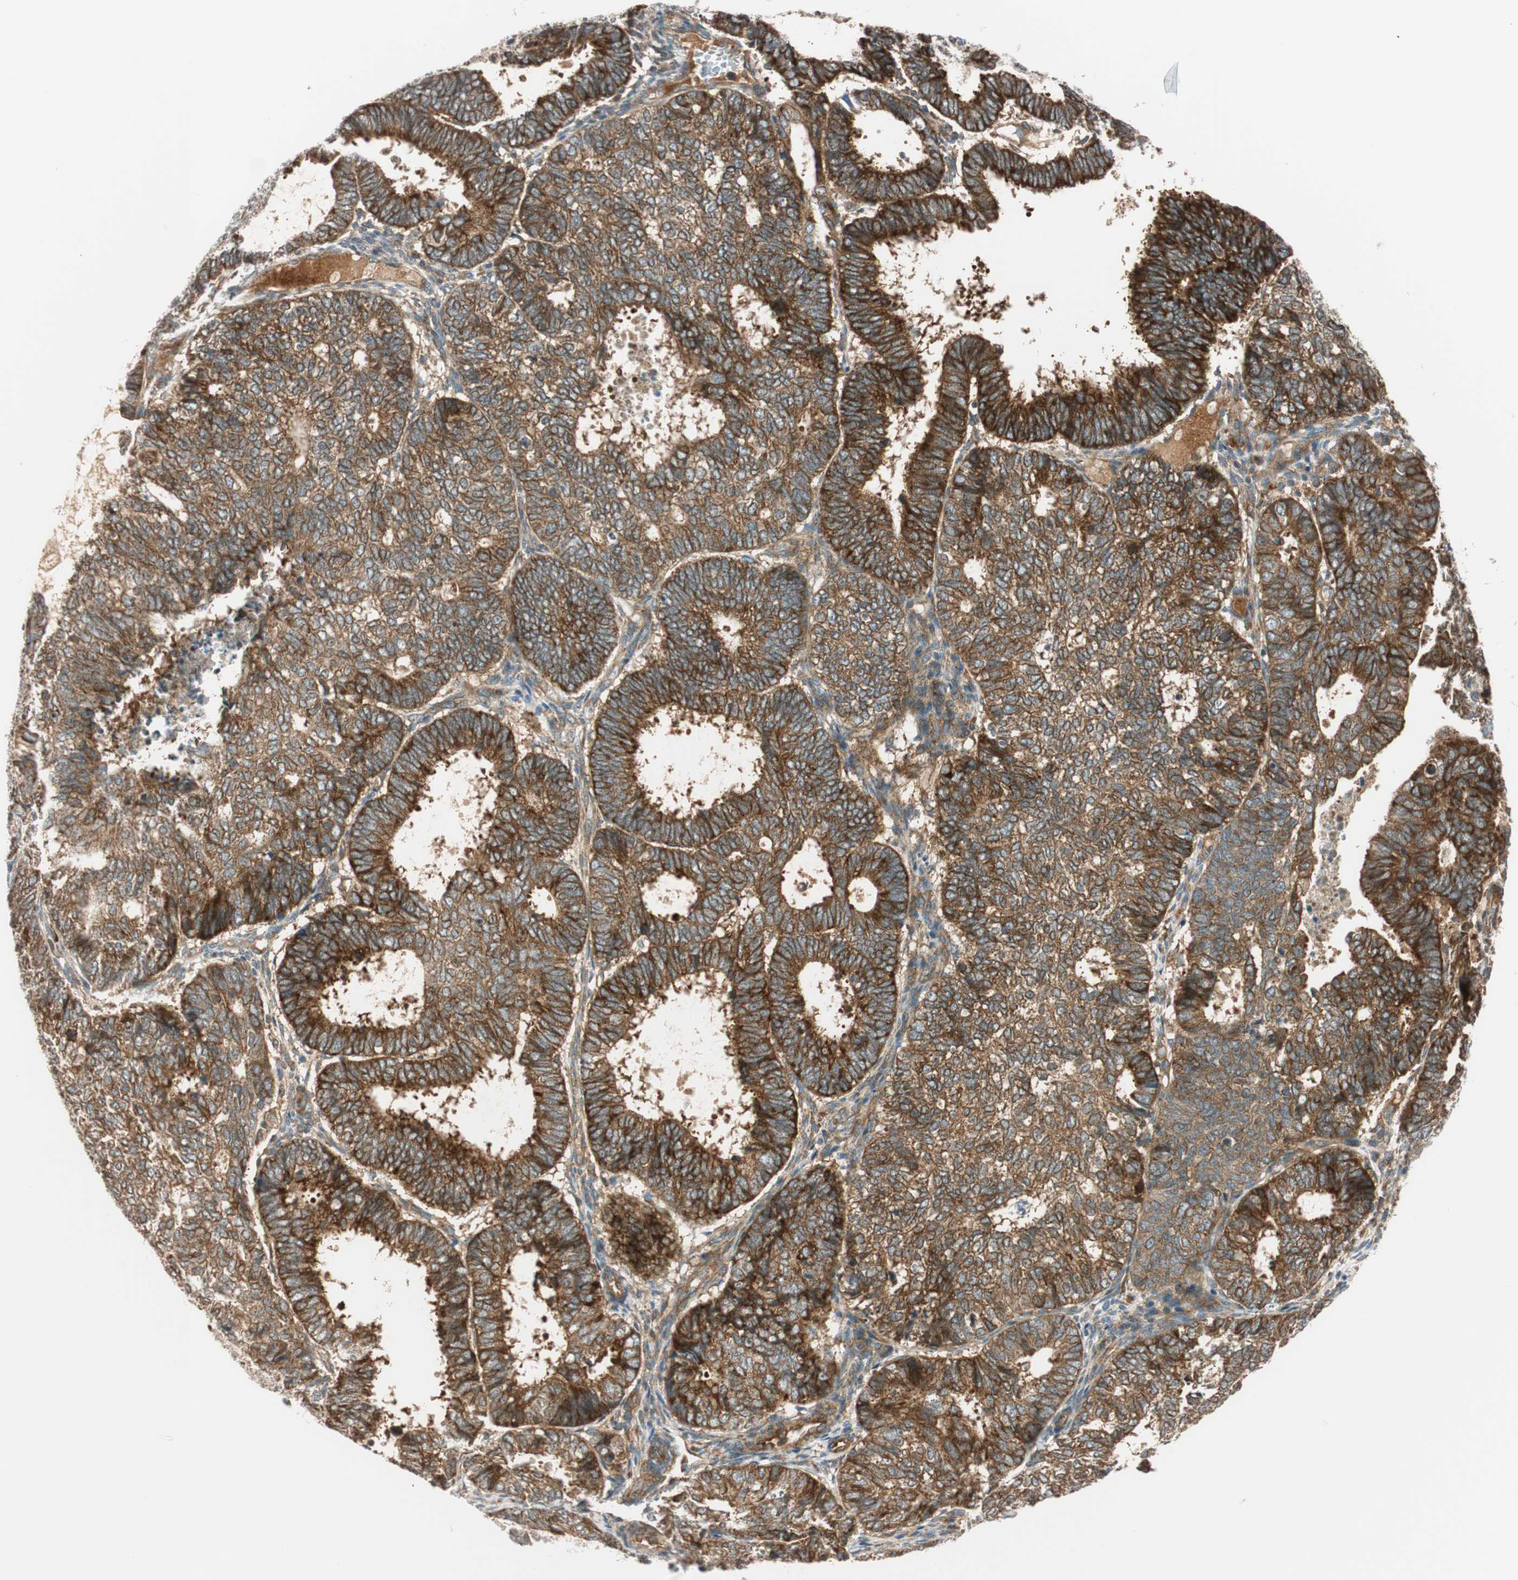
{"staining": {"intensity": "strong", "quantity": ">75%", "location": "cytoplasmic/membranous"}, "tissue": "endometrial cancer", "cell_type": "Tumor cells", "image_type": "cancer", "snomed": [{"axis": "morphology", "description": "Adenocarcinoma, NOS"}, {"axis": "topography", "description": "Uterus"}], "caption": "Human endometrial adenocarcinoma stained with a brown dye reveals strong cytoplasmic/membranous positive positivity in about >75% of tumor cells.", "gene": "ABI1", "patient": {"sex": "female", "age": 60}}